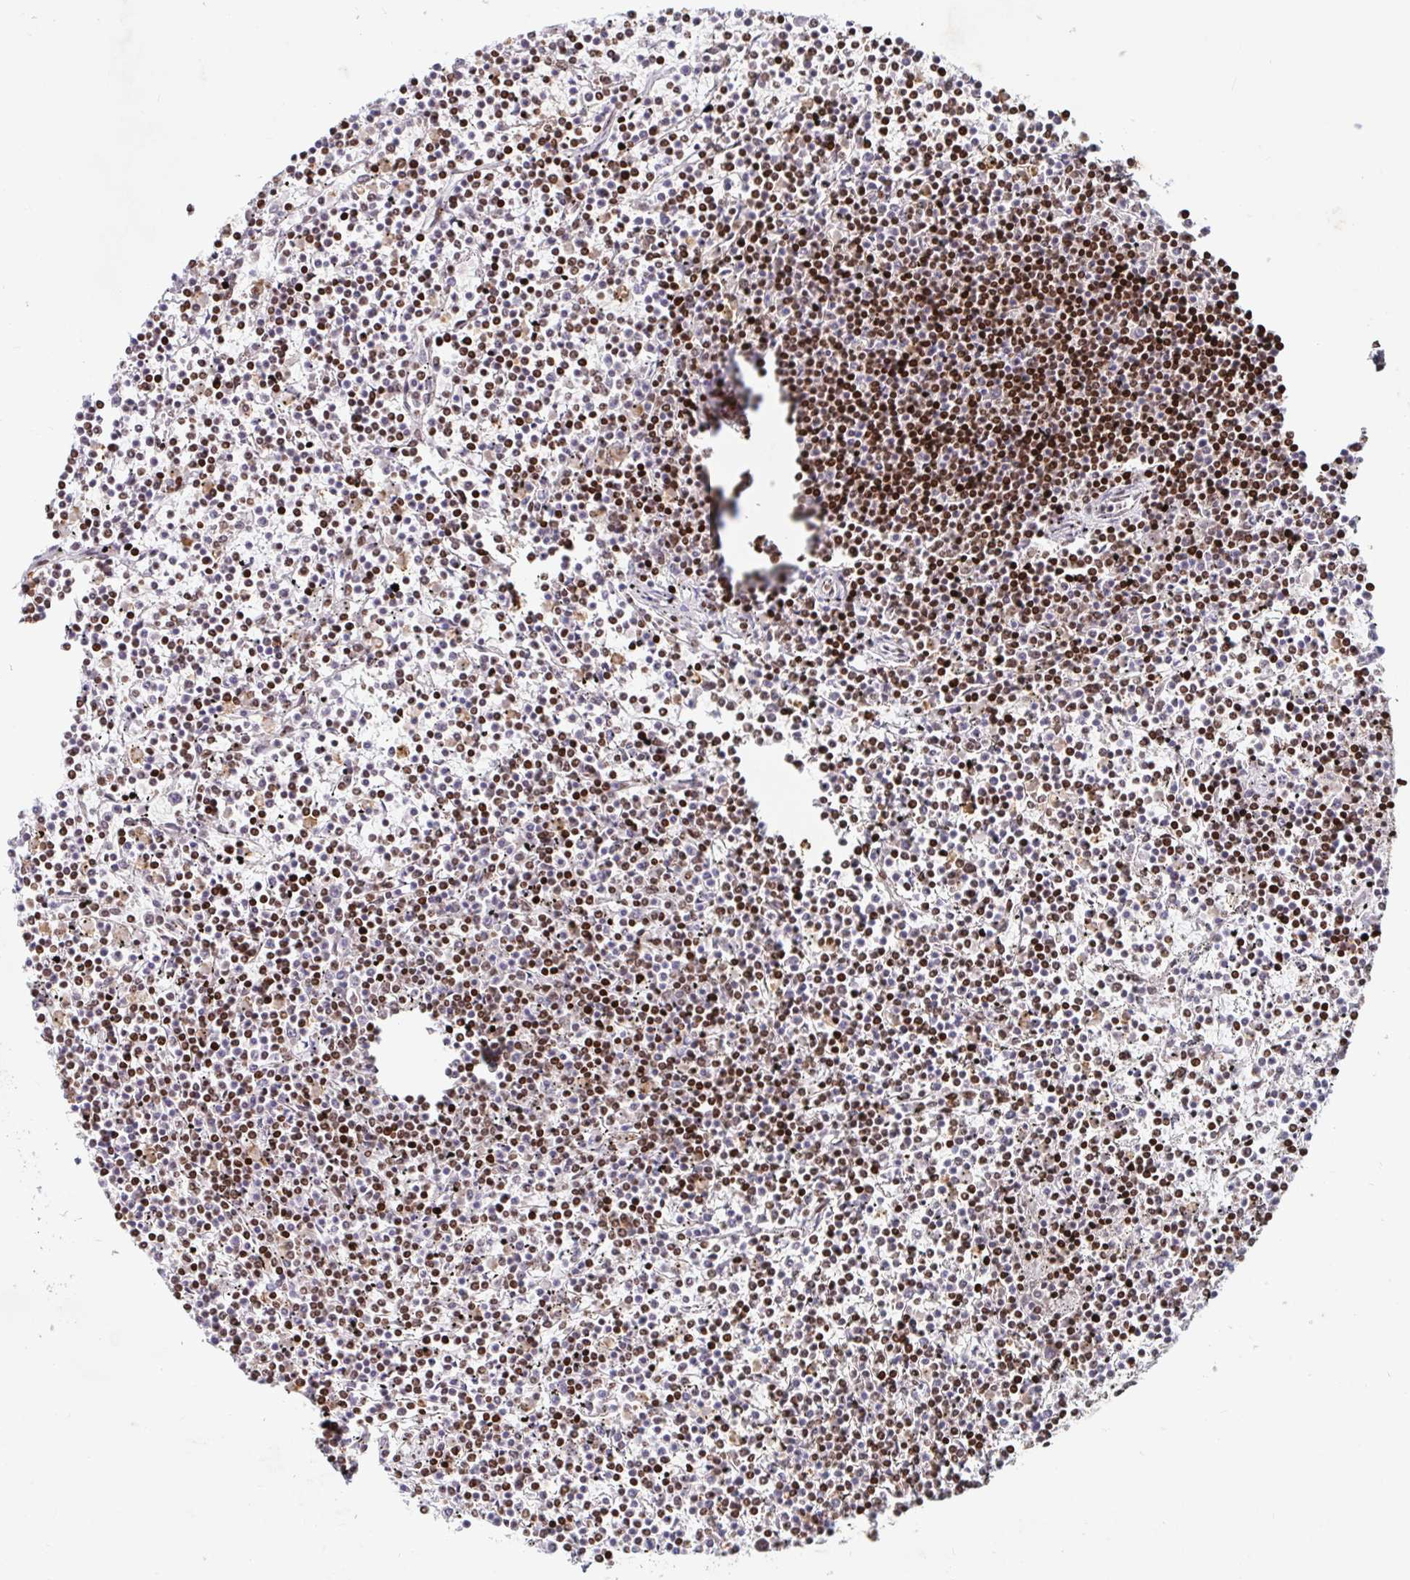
{"staining": {"intensity": "moderate", "quantity": ">75%", "location": "nuclear"}, "tissue": "lymphoma", "cell_type": "Tumor cells", "image_type": "cancer", "snomed": [{"axis": "morphology", "description": "Malignant lymphoma, non-Hodgkin's type, Low grade"}, {"axis": "topography", "description": "Spleen"}], "caption": "The micrograph demonstrates immunohistochemical staining of lymphoma. There is moderate nuclear expression is present in about >75% of tumor cells.", "gene": "C19orf53", "patient": {"sex": "female", "age": 19}}